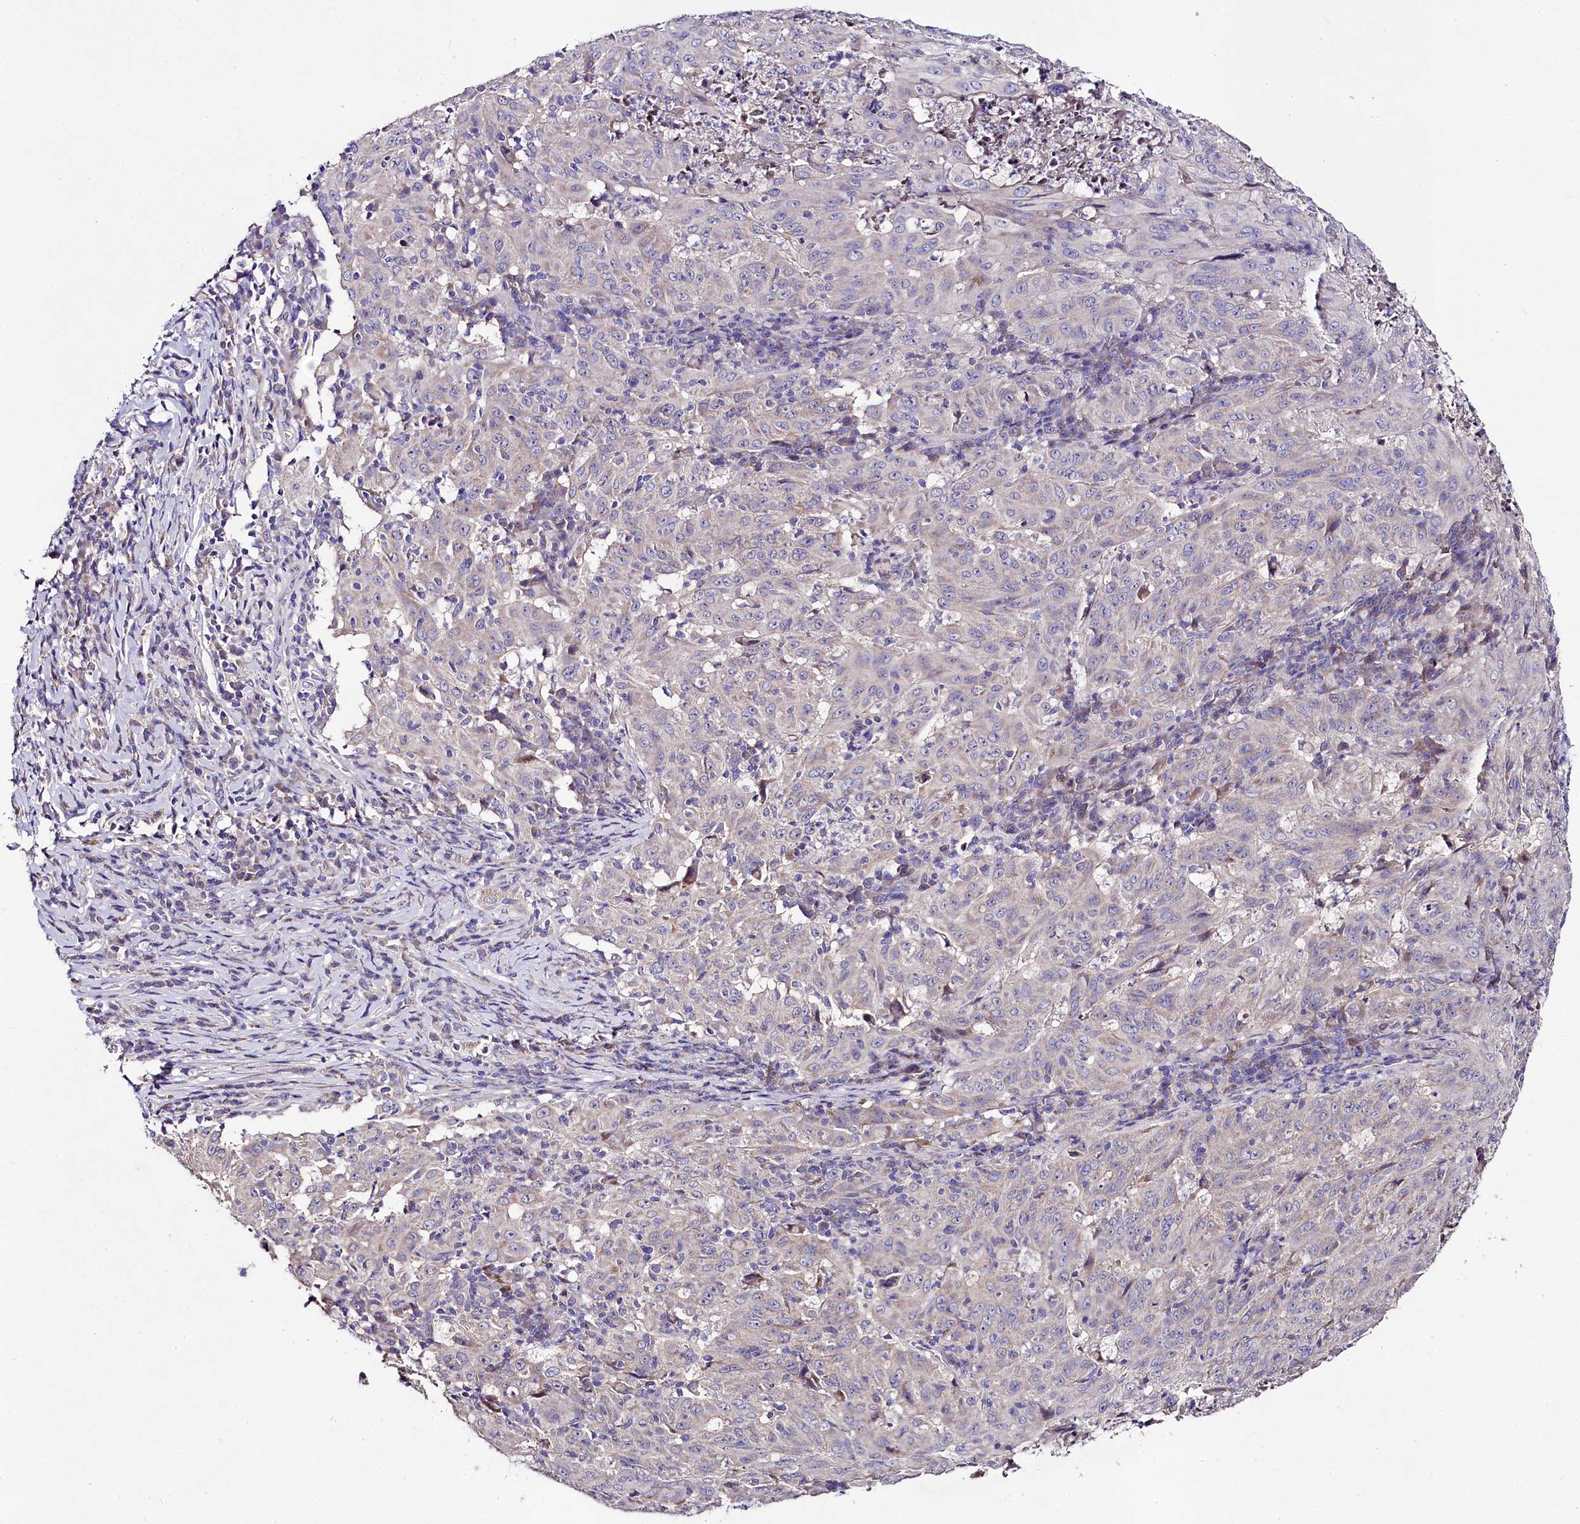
{"staining": {"intensity": "negative", "quantity": "none", "location": "none"}, "tissue": "pancreatic cancer", "cell_type": "Tumor cells", "image_type": "cancer", "snomed": [{"axis": "morphology", "description": "Adenocarcinoma, NOS"}, {"axis": "topography", "description": "Pancreas"}], "caption": "Tumor cells are negative for protein expression in human pancreatic cancer (adenocarcinoma).", "gene": "FXYD6", "patient": {"sex": "male", "age": 63}}